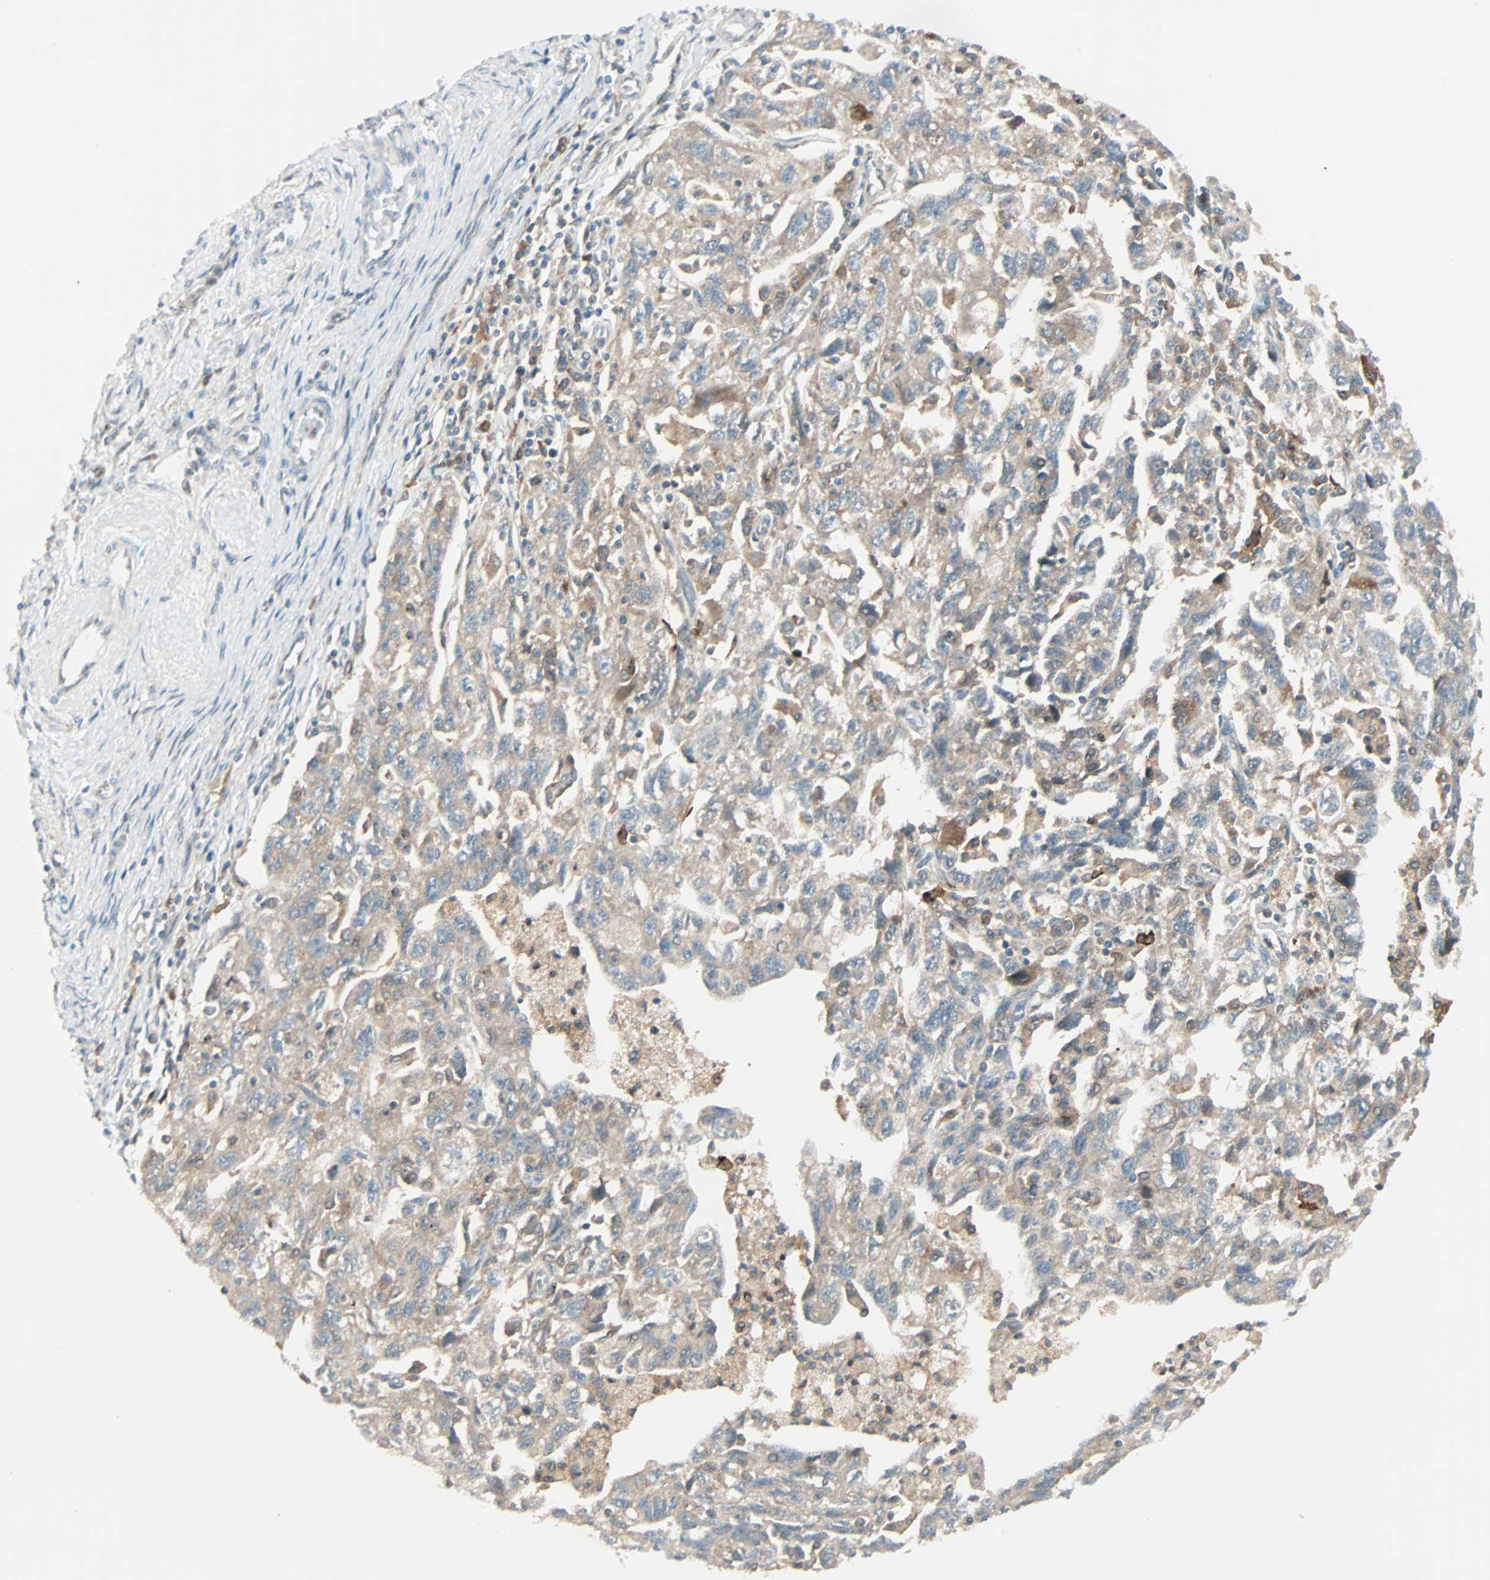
{"staining": {"intensity": "weak", "quantity": ">75%", "location": "cytoplasmic/membranous"}, "tissue": "ovarian cancer", "cell_type": "Tumor cells", "image_type": "cancer", "snomed": [{"axis": "morphology", "description": "Carcinoma, NOS"}, {"axis": "morphology", "description": "Cystadenocarcinoma, serous, NOS"}, {"axis": "topography", "description": "Ovary"}], "caption": "The histopathology image shows a brown stain indicating the presence of a protein in the cytoplasmic/membranous of tumor cells in ovarian cancer (serous cystadenocarcinoma).", "gene": "SMIM8", "patient": {"sex": "female", "age": 69}}